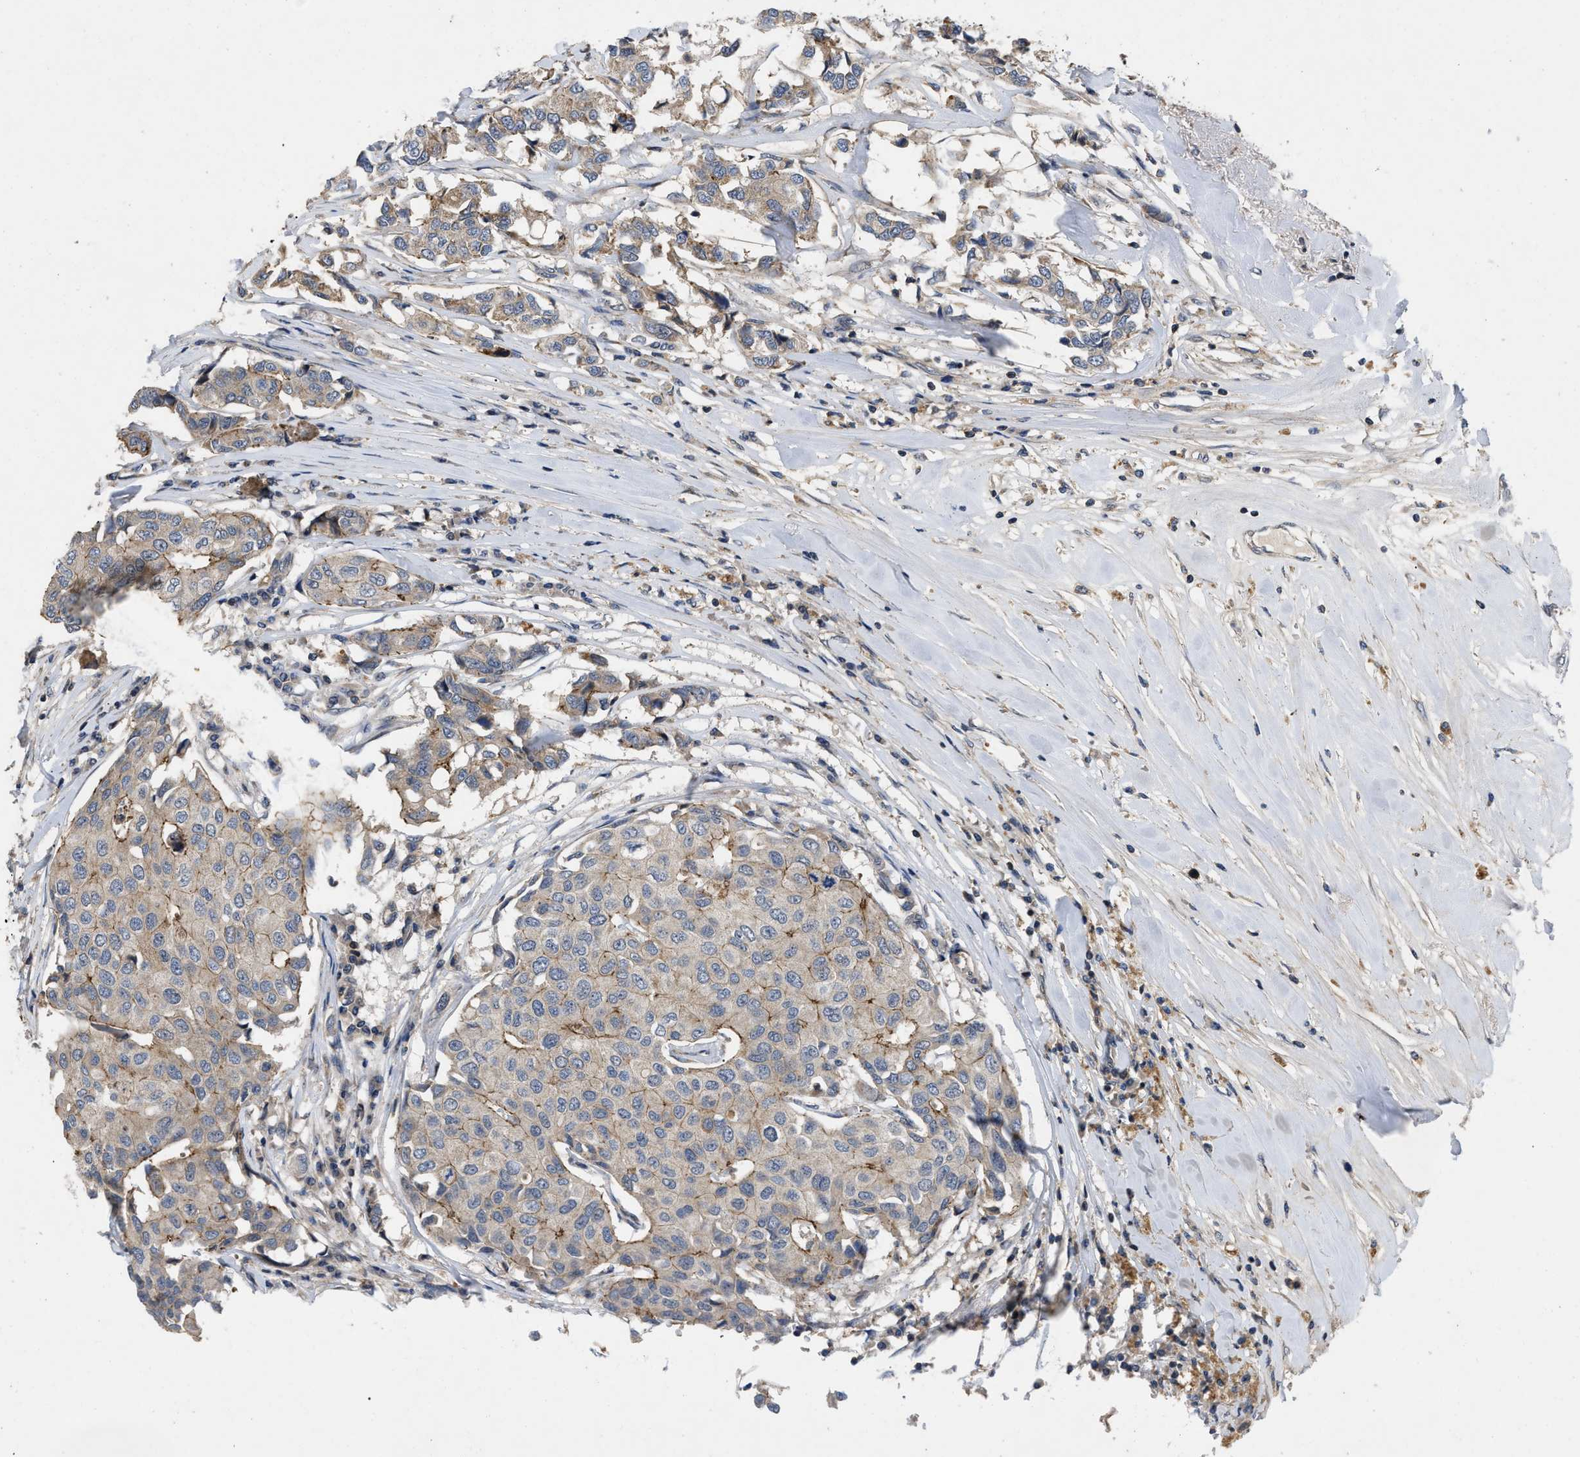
{"staining": {"intensity": "moderate", "quantity": "<25%", "location": "cytoplasmic/membranous"}, "tissue": "breast cancer", "cell_type": "Tumor cells", "image_type": "cancer", "snomed": [{"axis": "morphology", "description": "Duct carcinoma"}, {"axis": "topography", "description": "Breast"}], "caption": "Immunohistochemical staining of human breast cancer (intraductal carcinoma) displays low levels of moderate cytoplasmic/membranous protein staining in about <25% of tumor cells.", "gene": "PRDM14", "patient": {"sex": "female", "age": 80}}